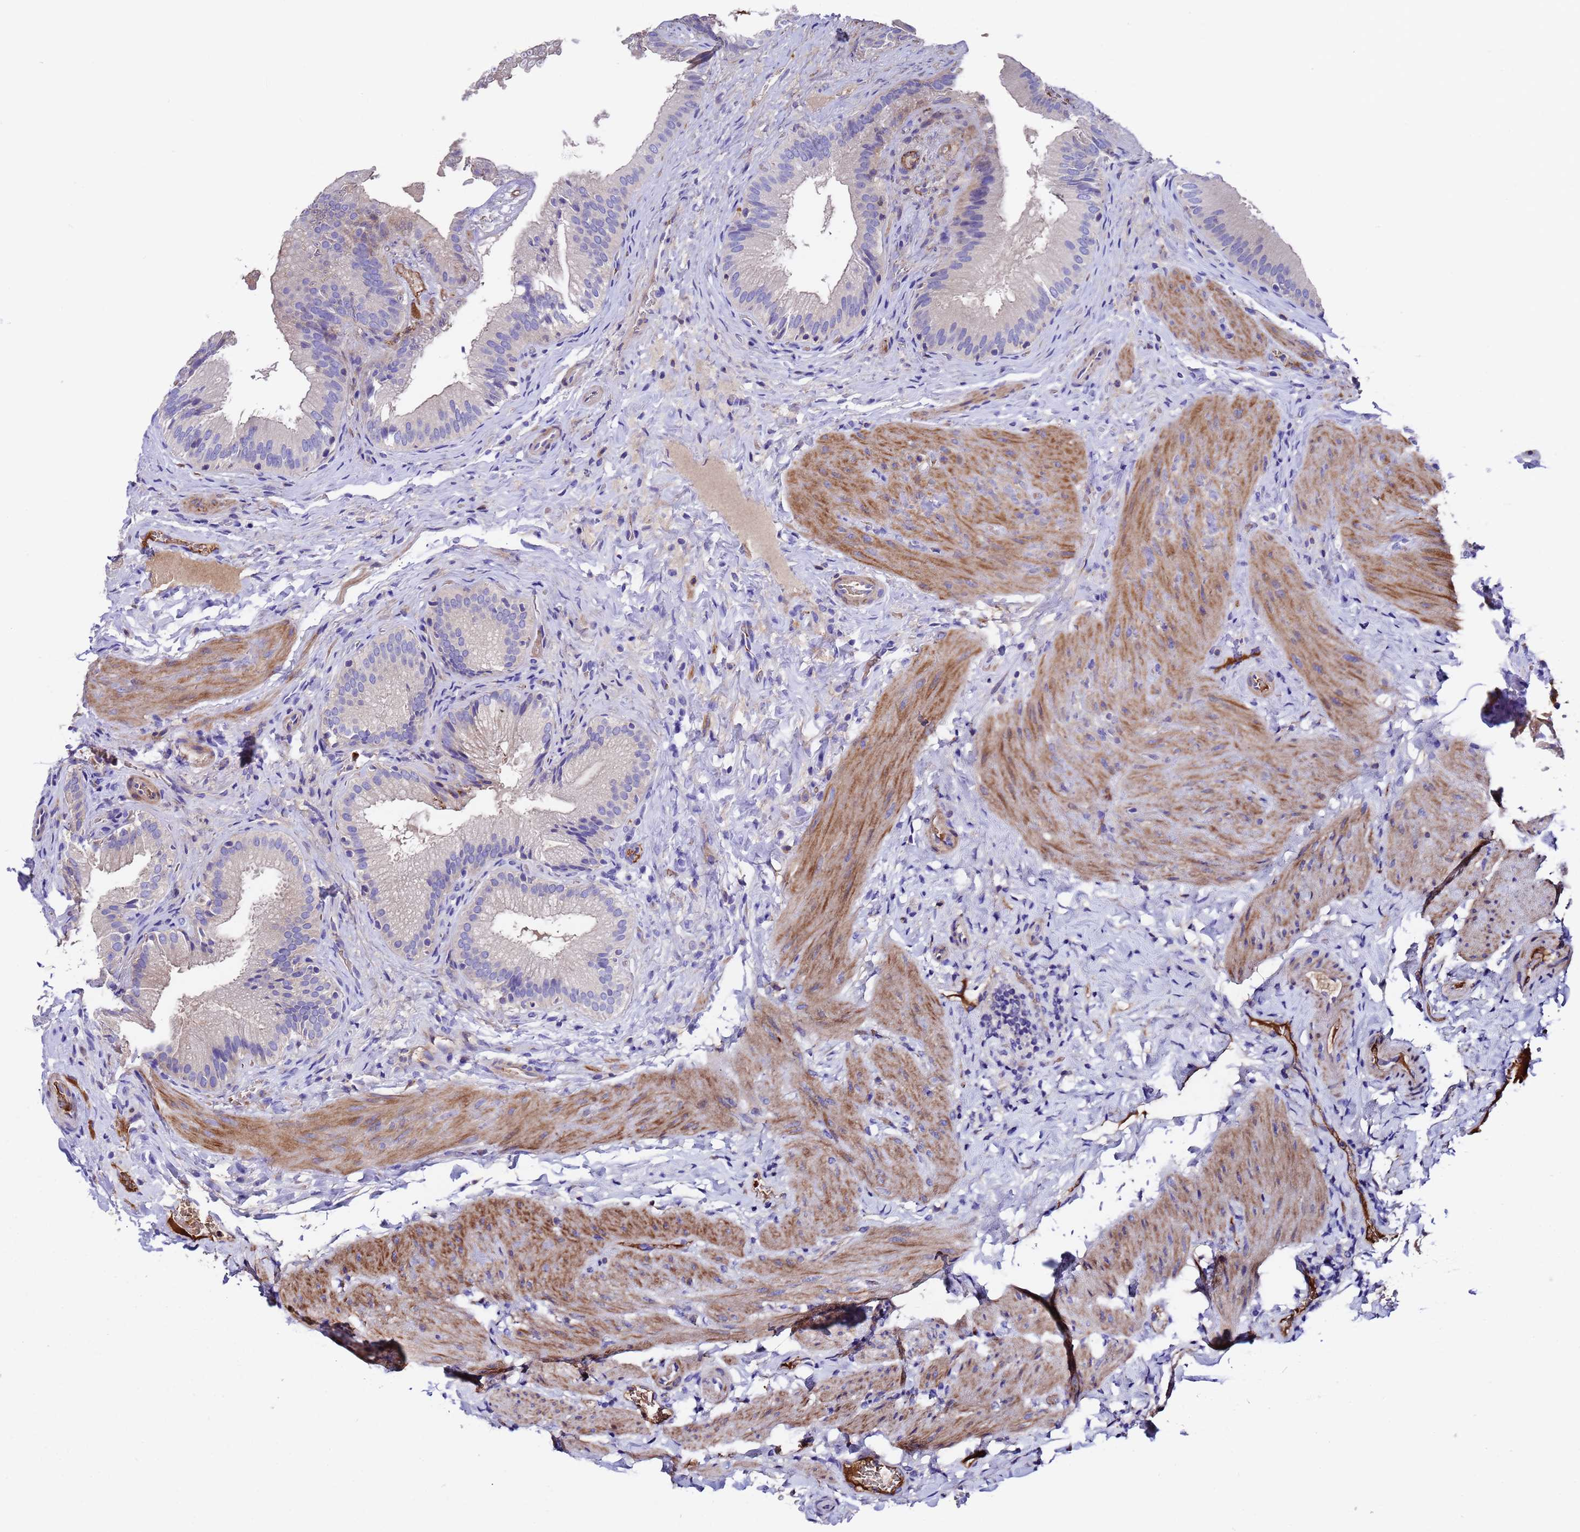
{"staining": {"intensity": "negative", "quantity": "none", "location": "none"}, "tissue": "gallbladder", "cell_type": "Glandular cells", "image_type": "normal", "snomed": [{"axis": "morphology", "description": "Normal tissue, NOS"}, {"axis": "topography", "description": "Gallbladder"}], "caption": "The photomicrograph shows no staining of glandular cells in normal gallbladder. (Stains: DAB IHC with hematoxylin counter stain, Microscopy: brightfield microscopy at high magnification).", "gene": "ELP6", "patient": {"sex": "female", "age": 30}}